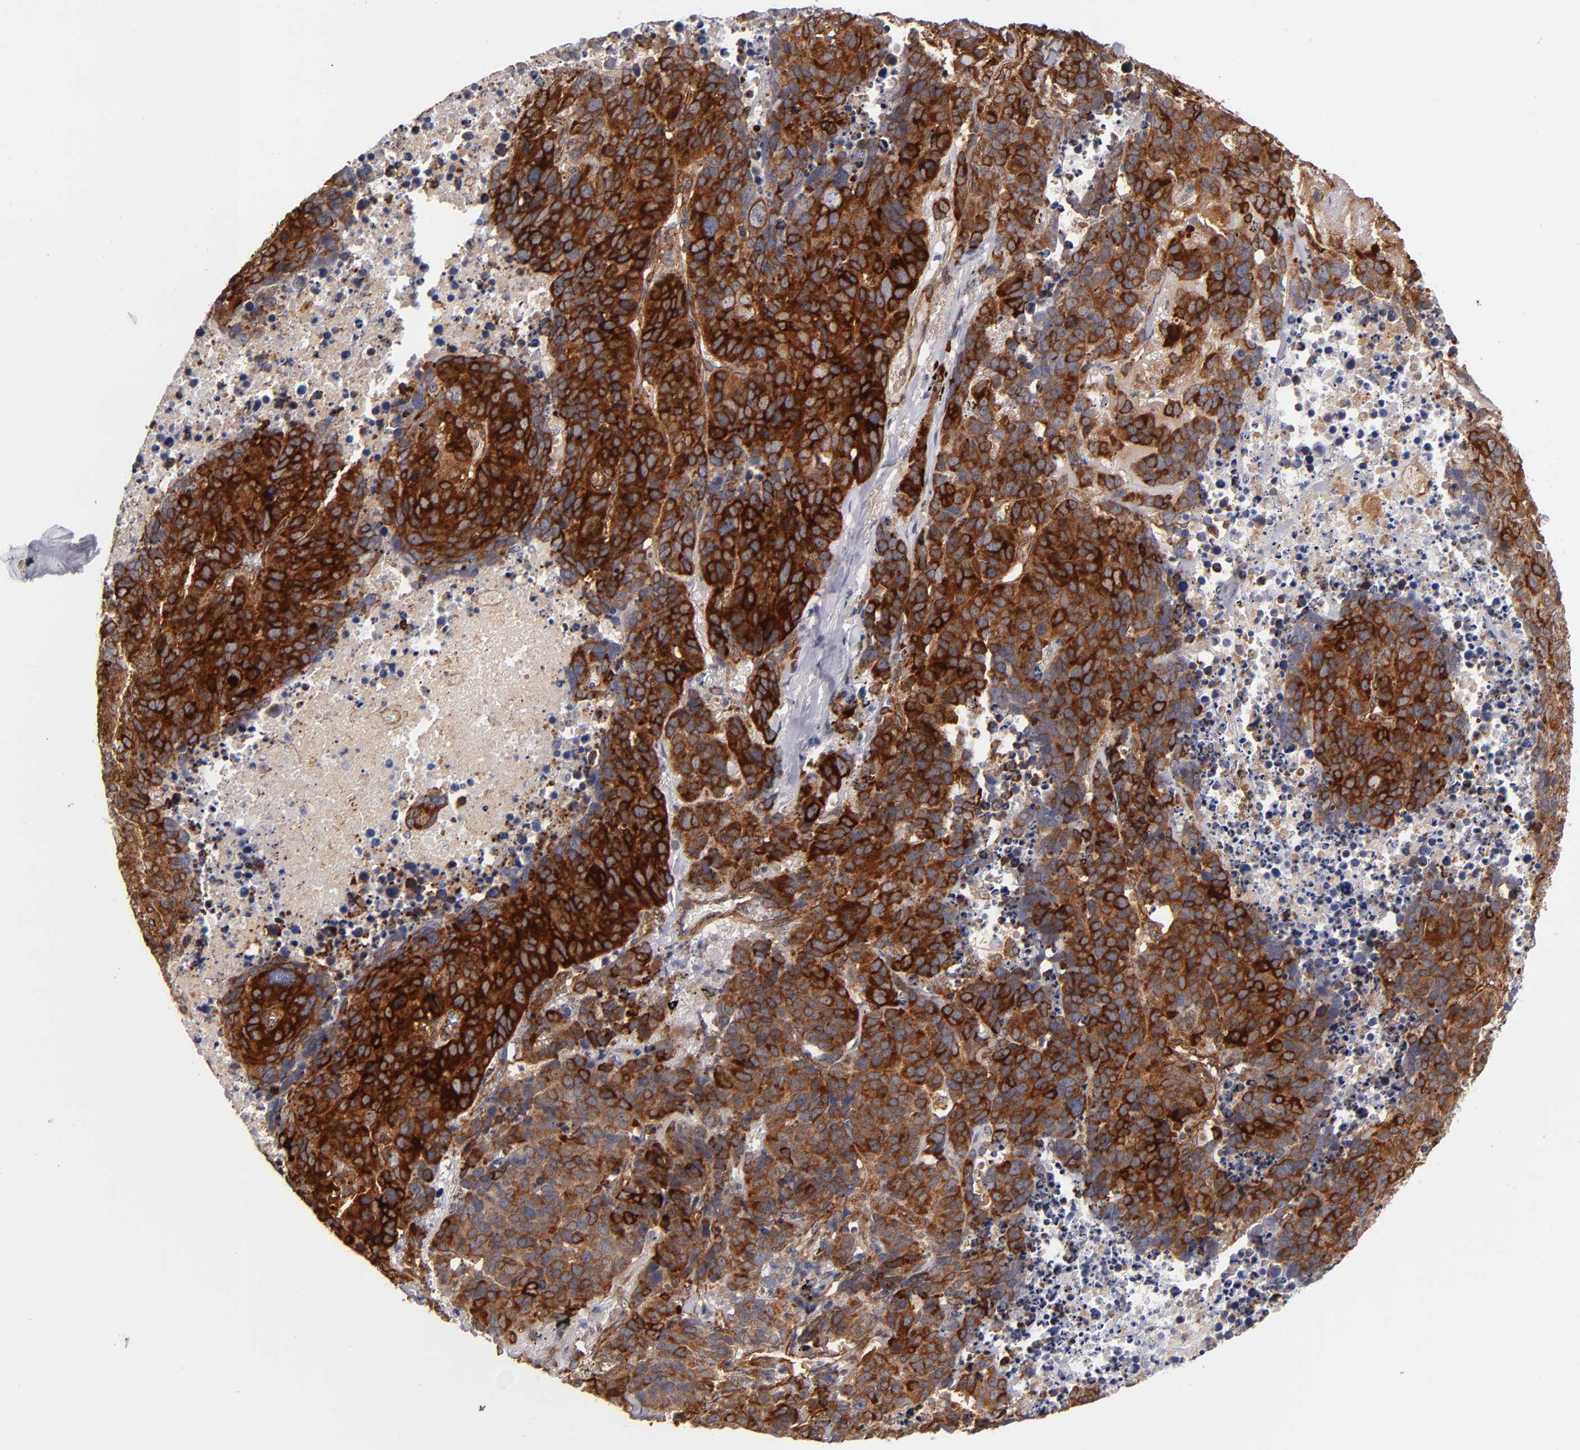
{"staining": {"intensity": "strong", "quantity": ">75%", "location": "cytoplasmic/membranous"}, "tissue": "lung cancer", "cell_type": "Tumor cells", "image_type": "cancer", "snomed": [{"axis": "morphology", "description": "Carcinoid, malignant, NOS"}, {"axis": "topography", "description": "Lung"}], "caption": "Brown immunohistochemical staining in human lung cancer (carcinoid (malignant)) demonstrates strong cytoplasmic/membranous expression in about >75% of tumor cells.", "gene": "LAMC1", "patient": {"sex": "male", "age": 60}}